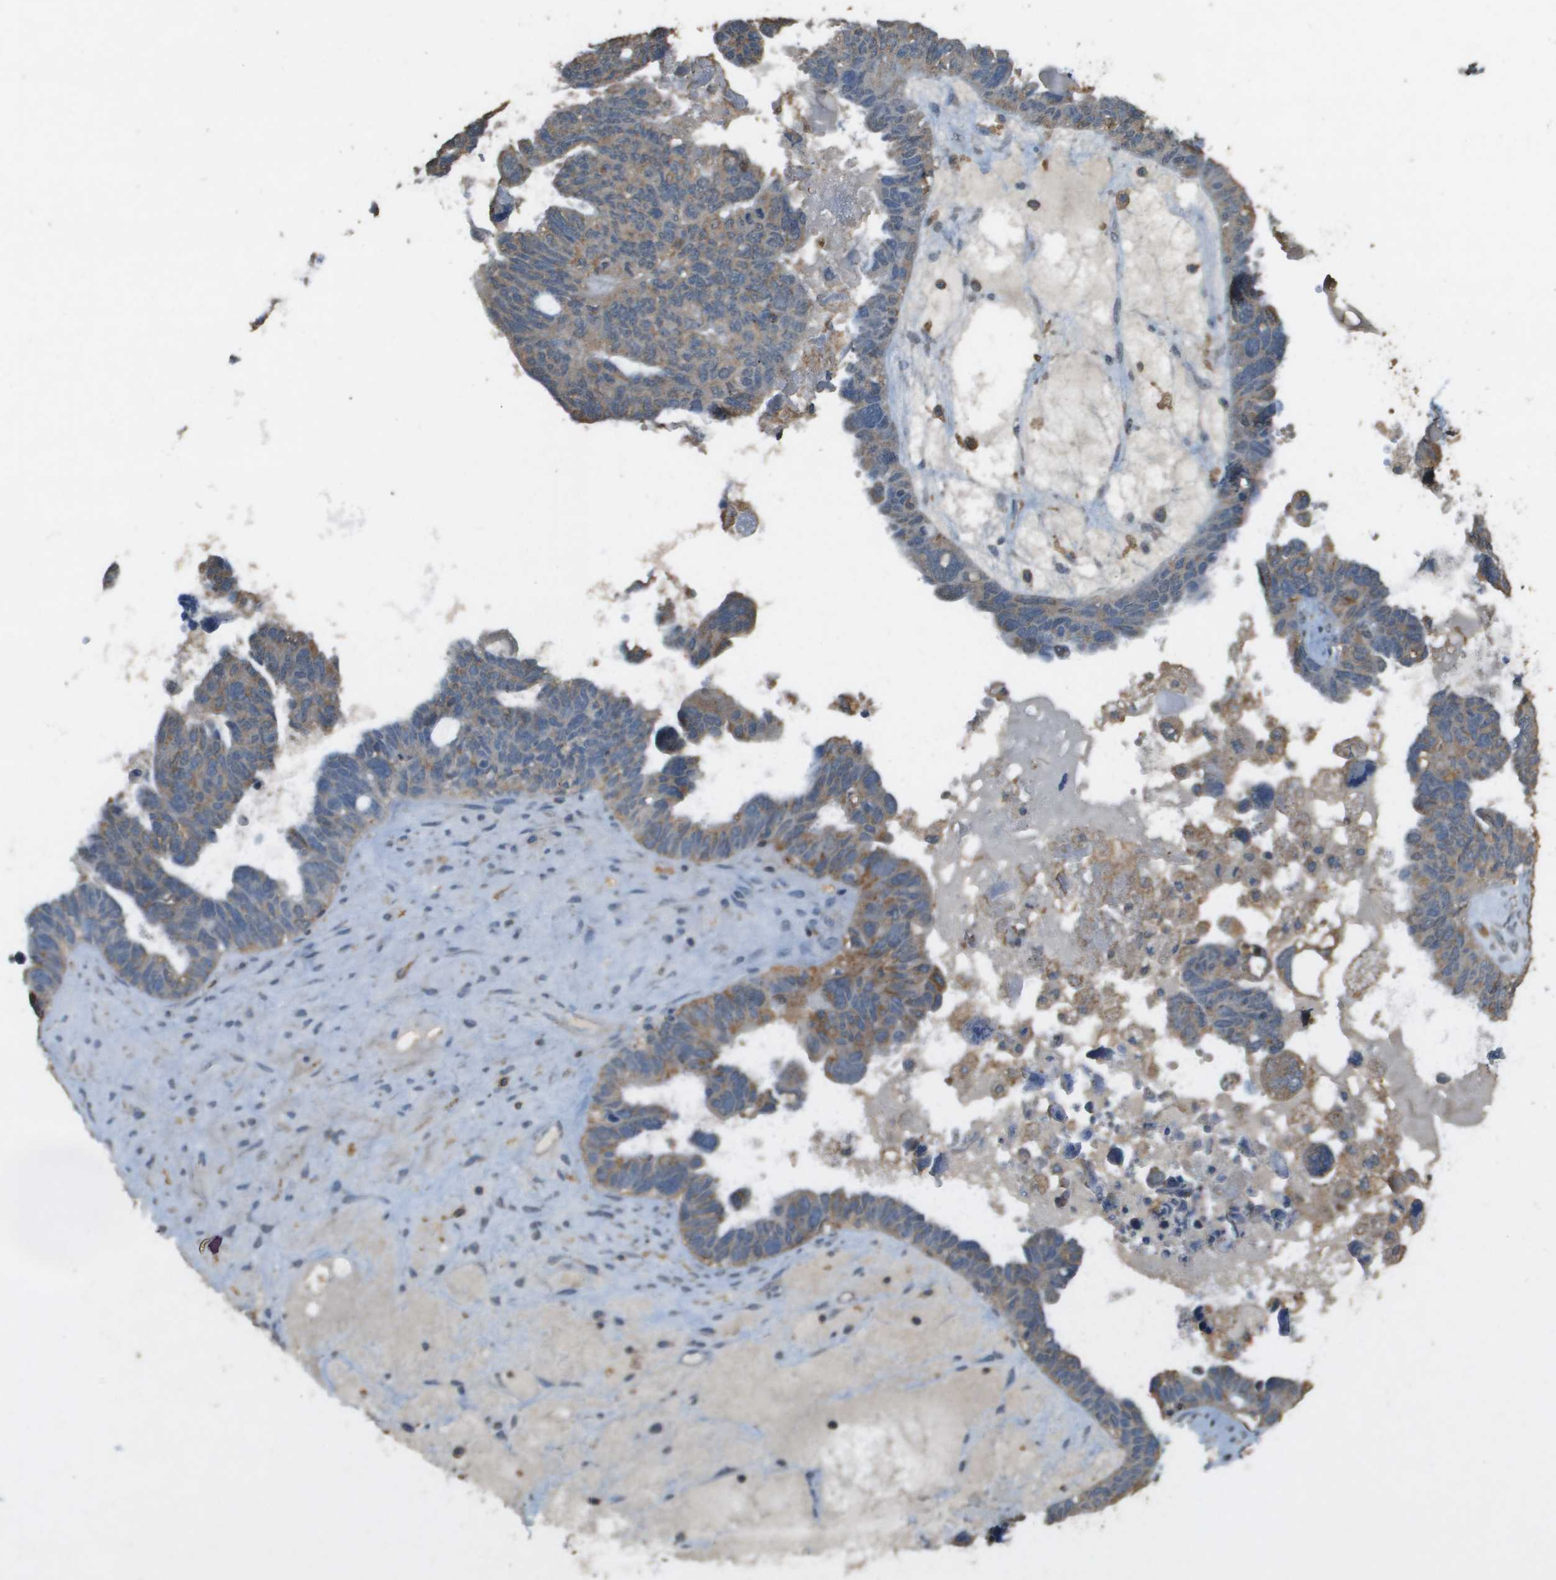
{"staining": {"intensity": "moderate", "quantity": ">75%", "location": "cytoplasmic/membranous"}, "tissue": "ovarian cancer", "cell_type": "Tumor cells", "image_type": "cancer", "snomed": [{"axis": "morphology", "description": "Cystadenocarcinoma, serous, NOS"}, {"axis": "topography", "description": "Ovary"}], "caption": "Immunohistochemistry (IHC) staining of ovarian cancer (serous cystadenocarcinoma), which displays medium levels of moderate cytoplasmic/membranous staining in approximately >75% of tumor cells indicating moderate cytoplasmic/membranous protein staining. The staining was performed using DAB (3,3'-diaminobenzidine) (brown) for protein detection and nuclei were counterstained in hematoxylin (blue).", "gene": "MS4A7", "patient": {"sex": "female", "age": 79}}